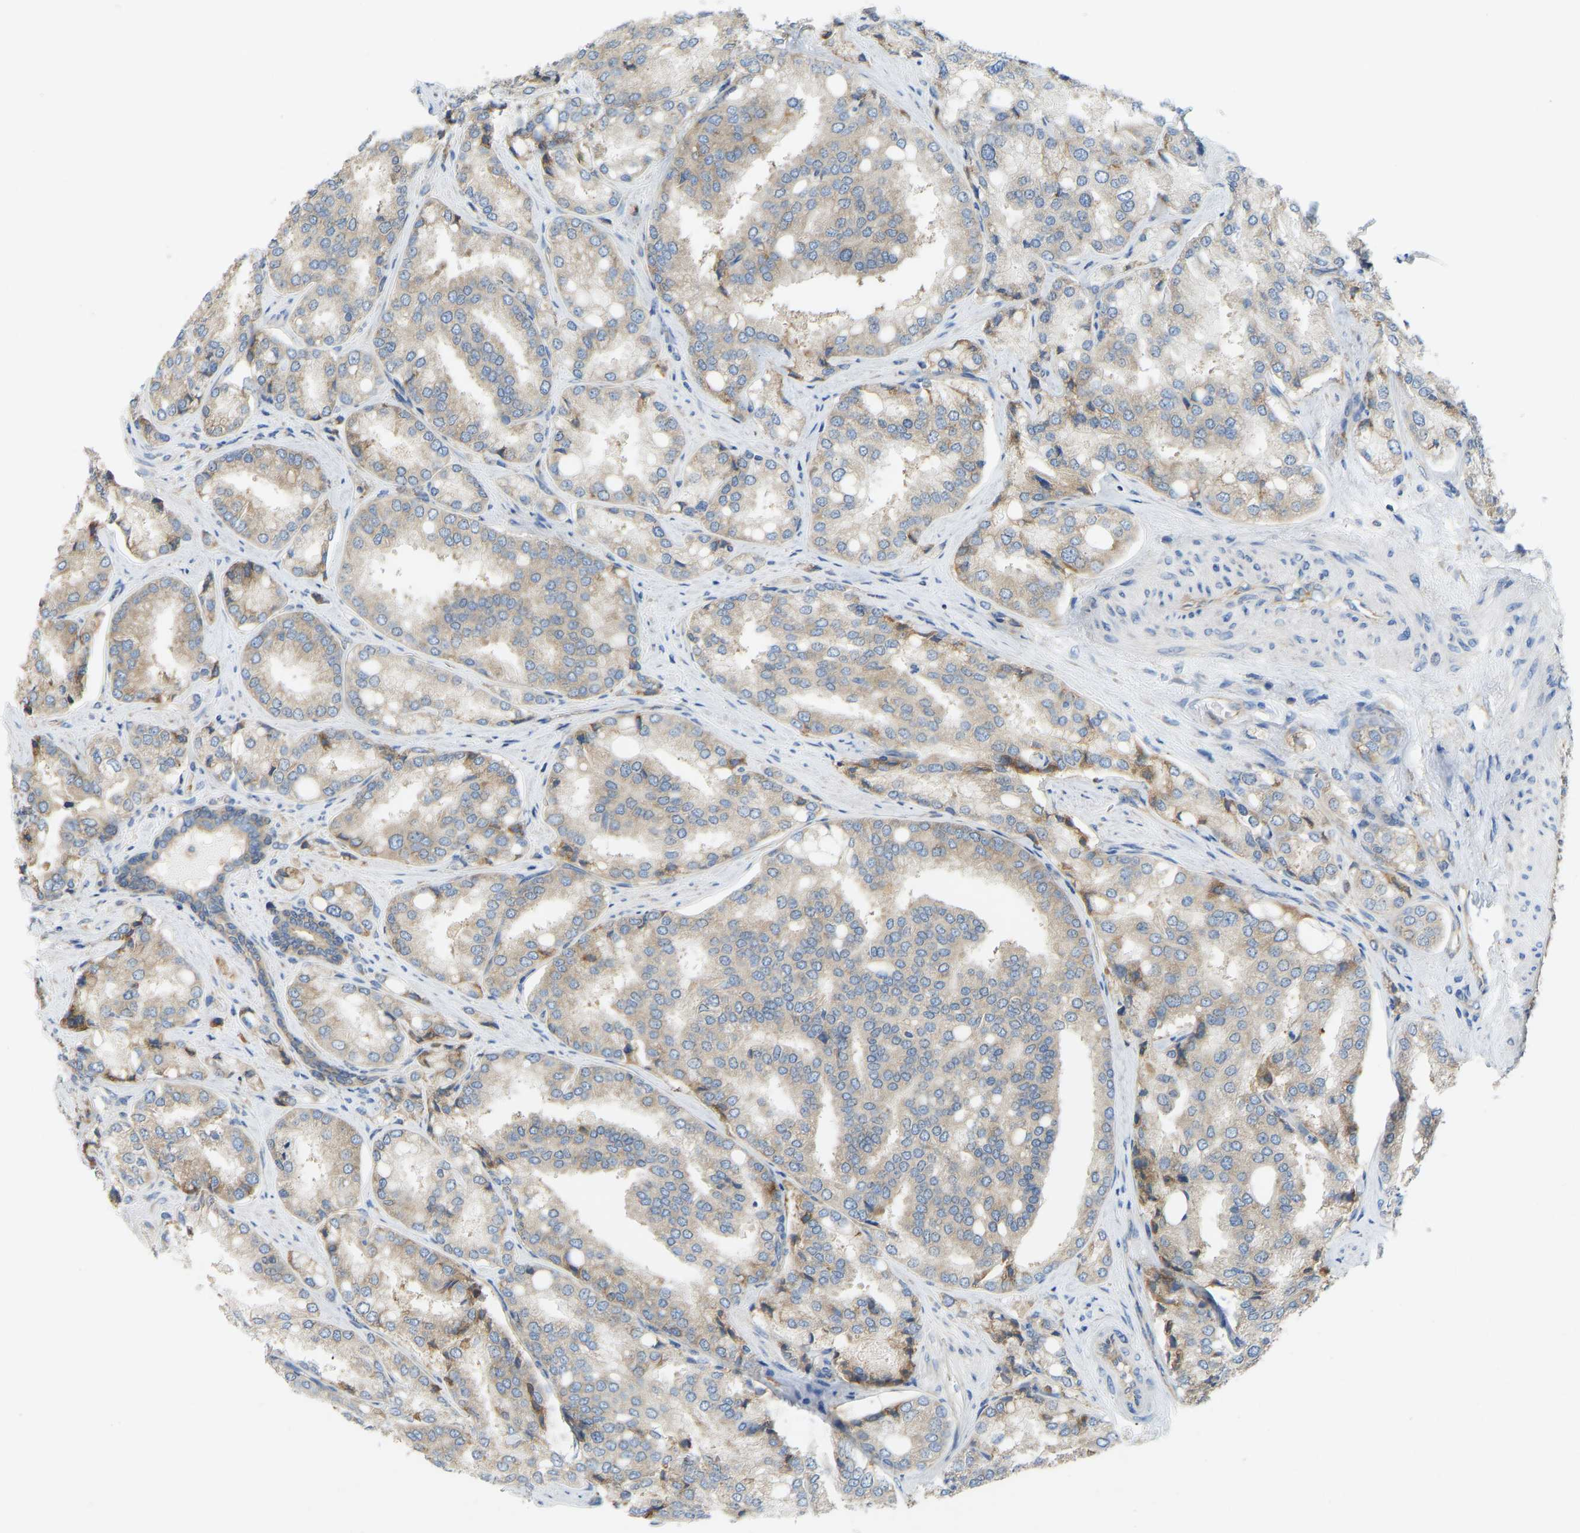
{"staining": {"intensity": "moderate", "quantity": "<25%", "location": "cytoplasmic/membranous"}, "tissue": "prostate cancer", "cell_type": "Tumor cells", "image_type": "cancer", "snomed": [{"axis": "morphology", "description": "Adenocarcinoma, High grade"}, {"axis": "topography", "description": "Prostate"}], "caption": "Immunohistochemistry photomicrograph of human high-grade adenocarcinoma (prostate) stained for a protein (brown), which displays low levels of moderate cytoplasmic/membranous positivity in approximately <25% of tumor cells.", "gene": "RPS6KB2", "patient": {"sex": "male", "age": 50}}